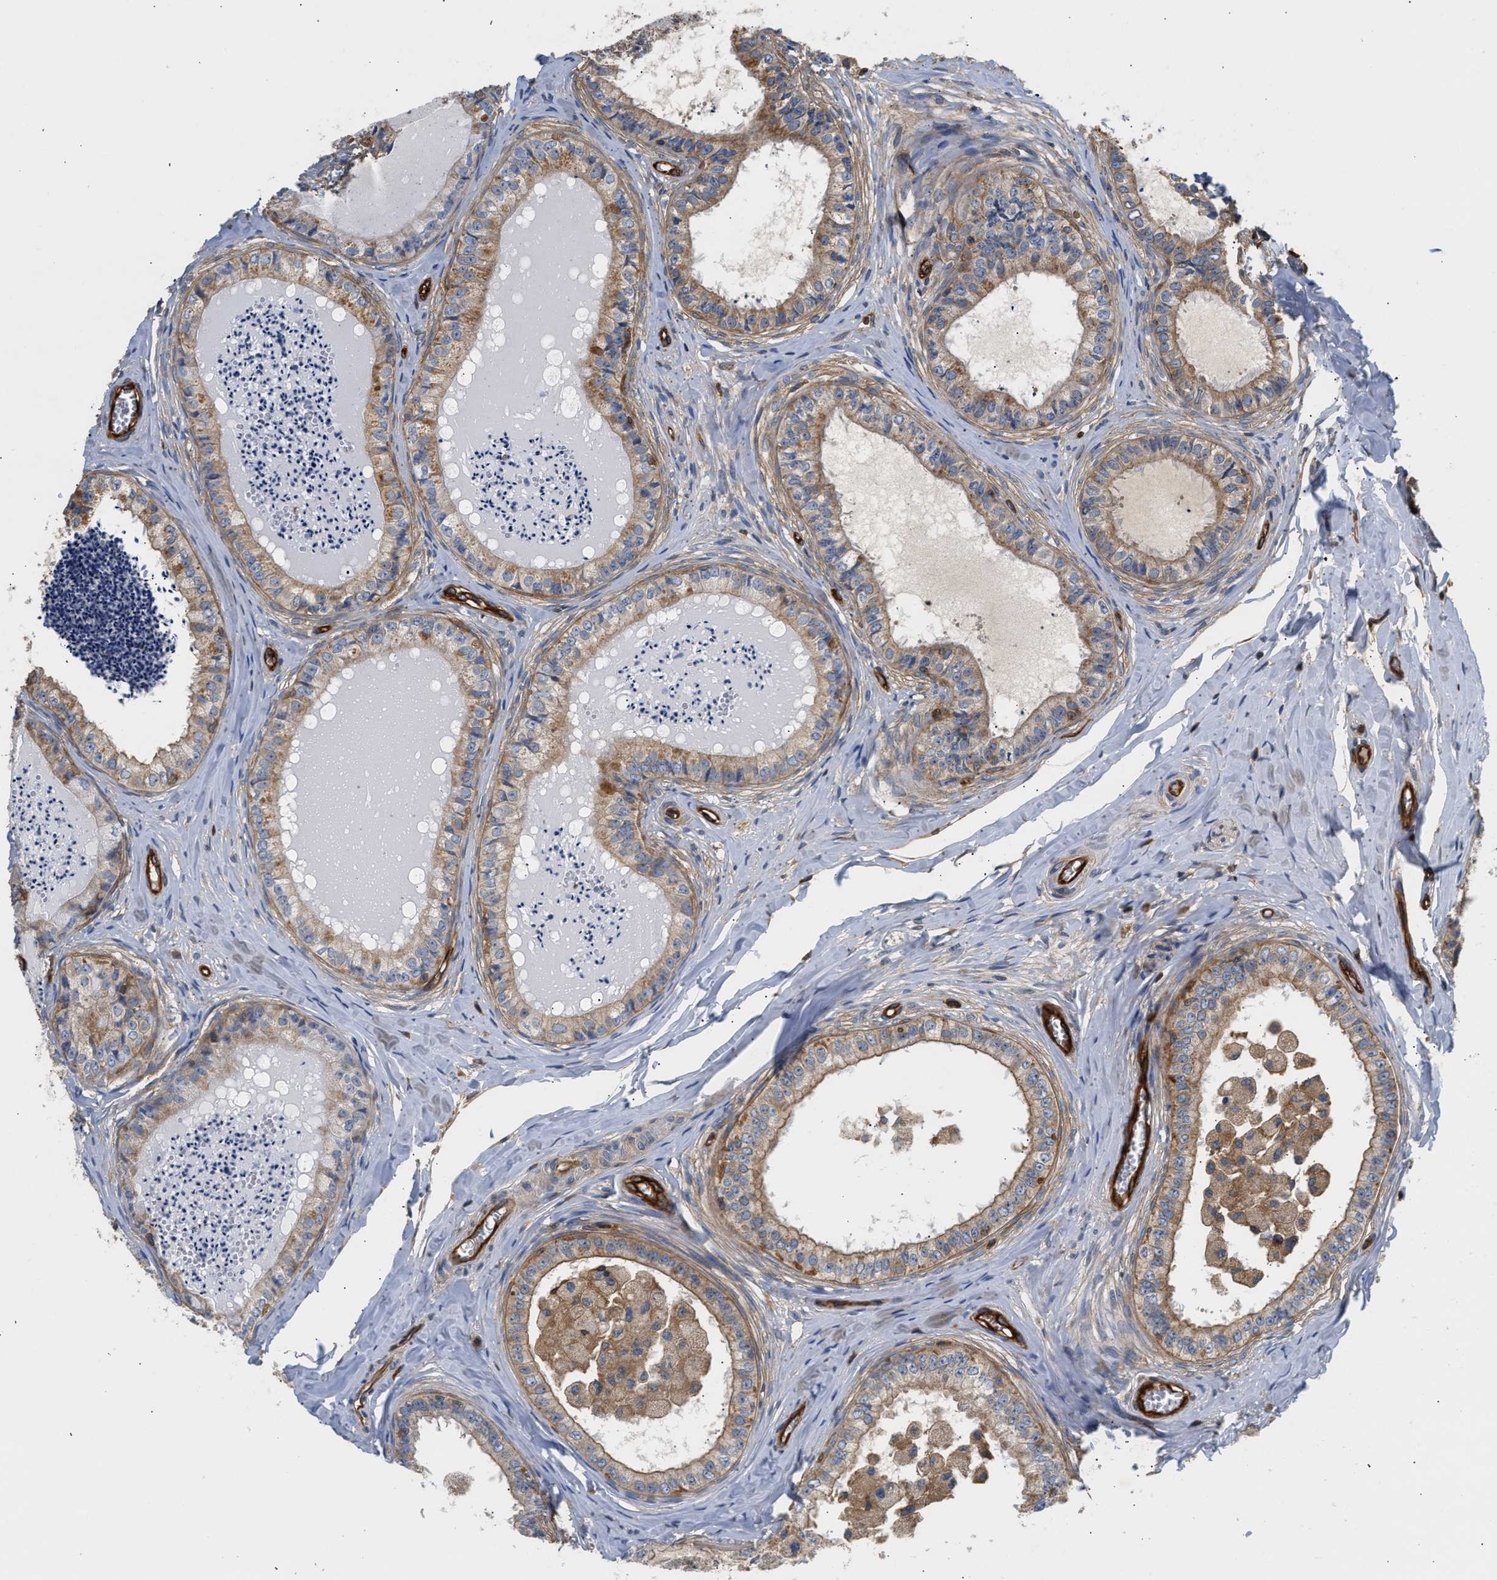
{"staining": {"intensity": "moderate", "quantity": ">75%", "location": "cytoplasmic/membranous"}, "tissue": "epididymis", "cell_type": "Glandular cells", "image_type": "normal", "snomed": [{"axis": "morphology", "description": "Normal tissue, NOS"}, {"axis": "topography", "description": "Epididymis"}], "caption": "Moderate cytoplasmic/membranous staining for a protein is seen in approximately >75% of glandular cells of benign epididymis using immunohistochemistry (IHC).", "gene": "SAMD9L", "patient": {"sex": "male", "age": 31}}